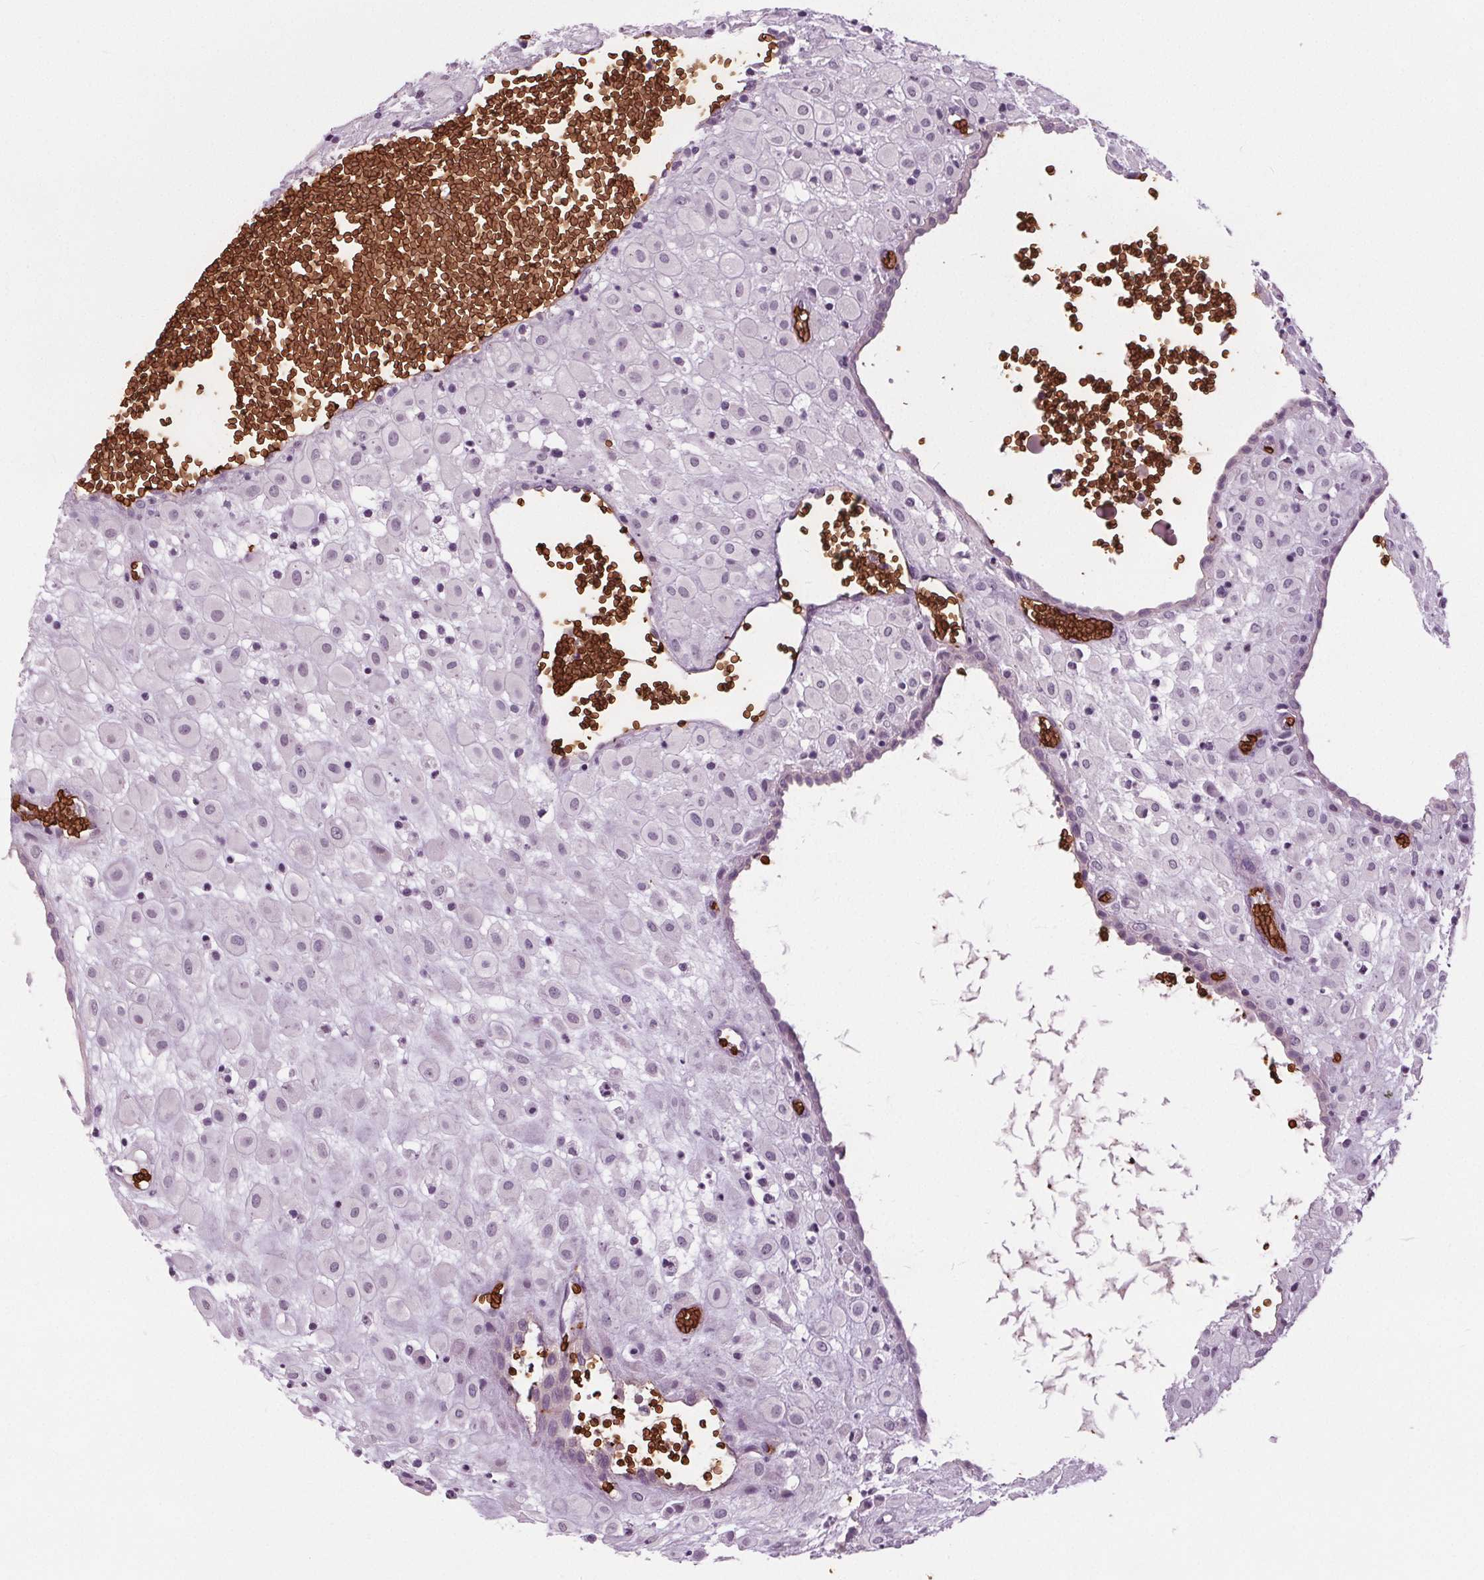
{"staining": {"intensity": "negative", "quantity": "none", "location": "none"}, "tissue": "placenta", "cell_type": "Decidual cells", "image_type": "normal", "snomed": [{"axis": "morphology", "description": "Normal tissue, NOS"}, {"axis": "topography", "description": "Placenta"}], "caption": "Micrograph shows no significant protein positivity in decidual cells of benign placenta.", "gene": "SLC4A1", "patient": {"sex": "female", "age": 24}}